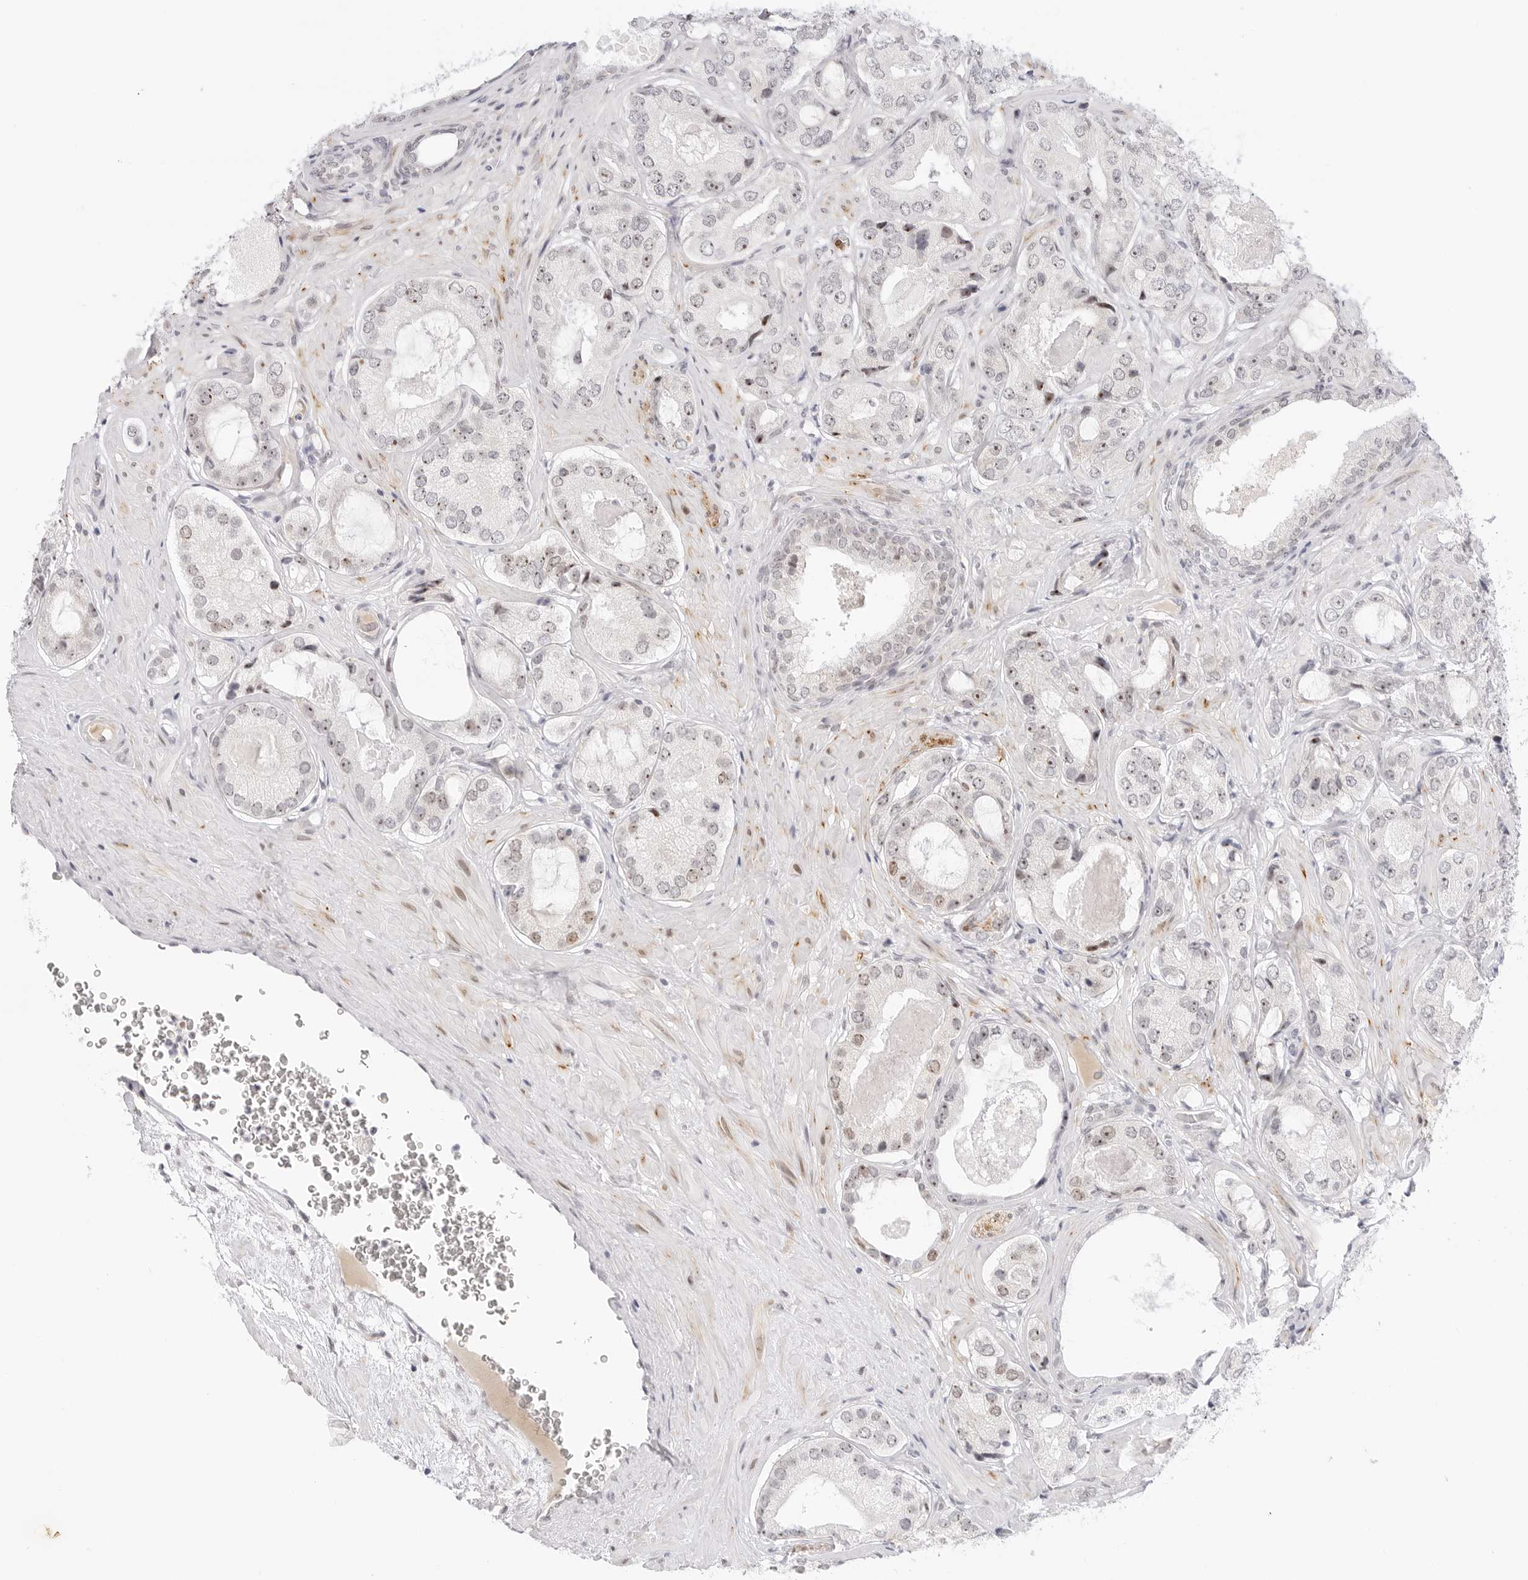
{"staining": {"intensity": "weak", "quantity": ">75%", "location": "nuclear"}, "tissue": "prostate cancer", "cell_type": "Tumor cells", "image_type": "cancer", "snomed": [{"axis": "morphology", "description": "Adenocarcinoma, High grade"}, {"axis": "topography", "description": "Prostate"}], "caption": "Prostate cancer (high-grade adenocarcinoma) stained with IHC reveals weak nuclear expression in about >75% of tumor cells. (Brightfield microscopy of DAB IHC at high magnification).", "gene": "HIPK3", "patient": {"sex": "male", "age": 59}}